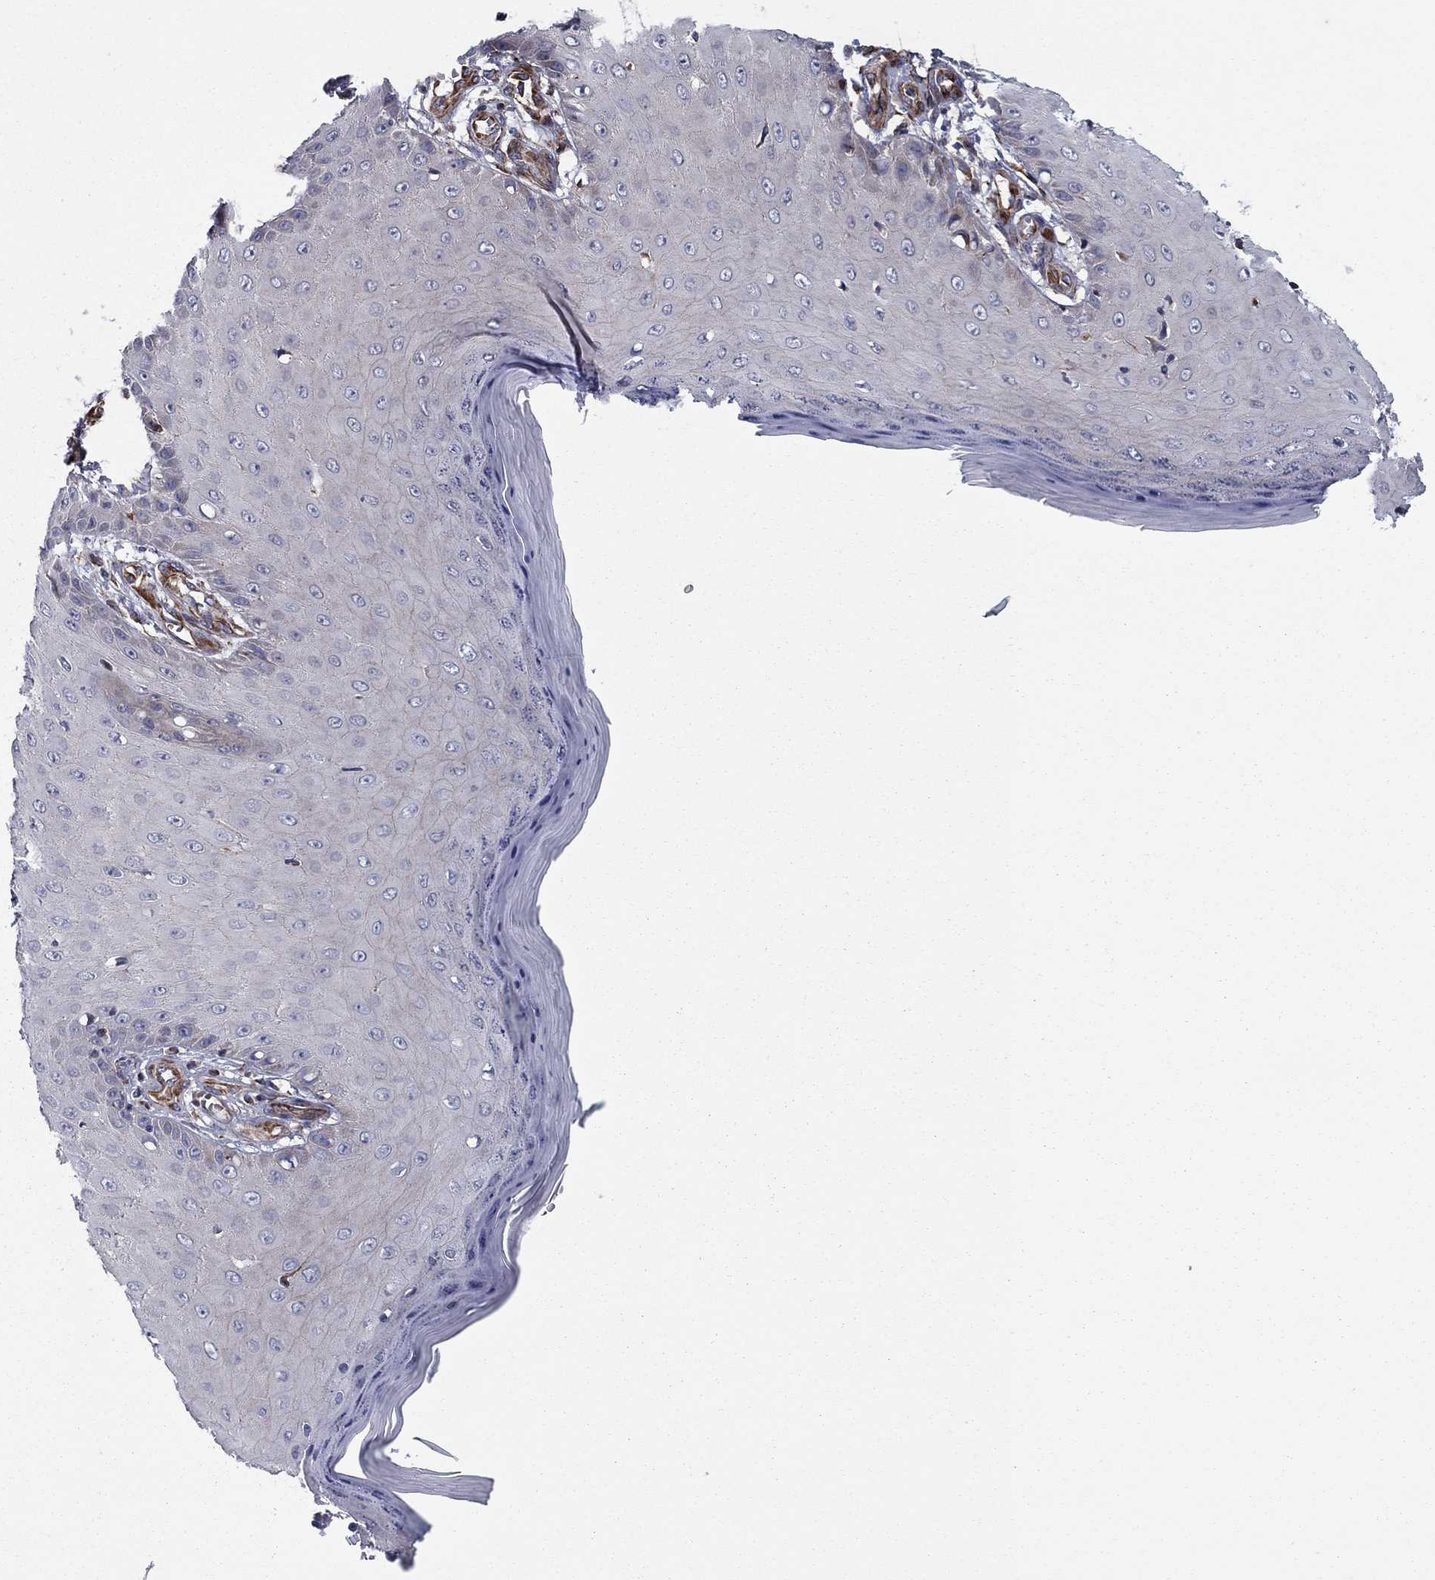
{"staining": {"intensity": "negative", "quantity": "none", "location": "none"}, "tissue": "skin cancer", "cell_type": "Tumor cells", "image_type": "cancer", "snomed": [{"axis": "morphology", "description": "Inflammation, NOS"}, {"axis": "morphology", "description": "Squamous cell carcinoma, NOS"}, {"axis": "topography", "description": "Skin"}], "caption": "Immunohistochemistry (IHC) photomicrograph of skin squamous cell carcinoma stained for a protein (brown), which exhibits no expression in tumor cells.", "gene": "CLSTN1", "patient": {"sex": "male", "age": 70}}